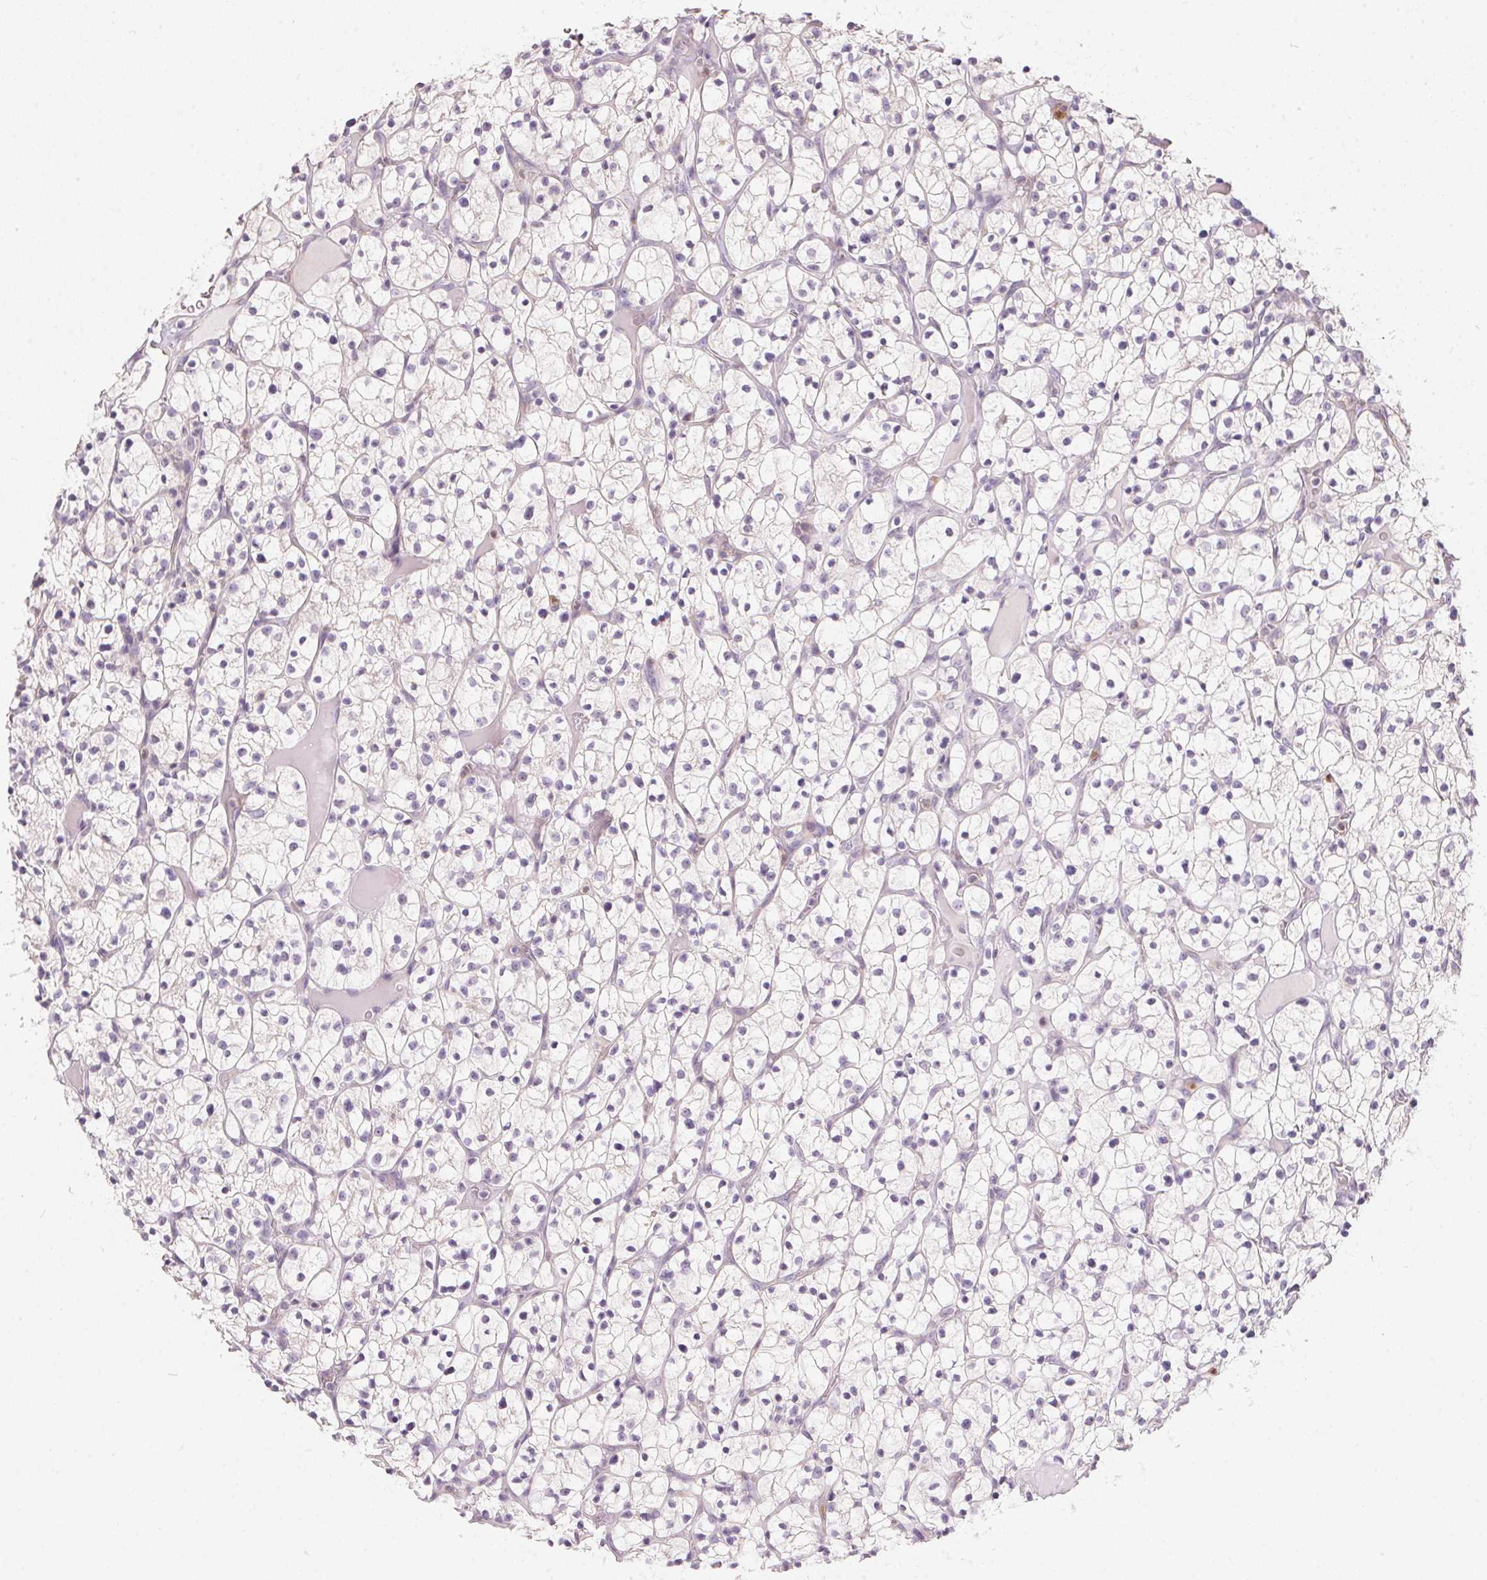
{"staining": {"intensity": "negative", "quantity": "none", "location": "none"}, "tissue": "renal cancer", "cell_type": "Tumor cells", "image_type": "cancer", "snomed": [{"axis": "morphology", "description": "Adenocarcinoma, NOS"}, {"axis": "topography", "description": "Kidney"}], "caption": "Tumor cells show no significant expression in renal adenocarcinoma. Nuclei are stained in blue.", "gene": "SERPINB1", "patient": {"sex": "female", "age": 64}}